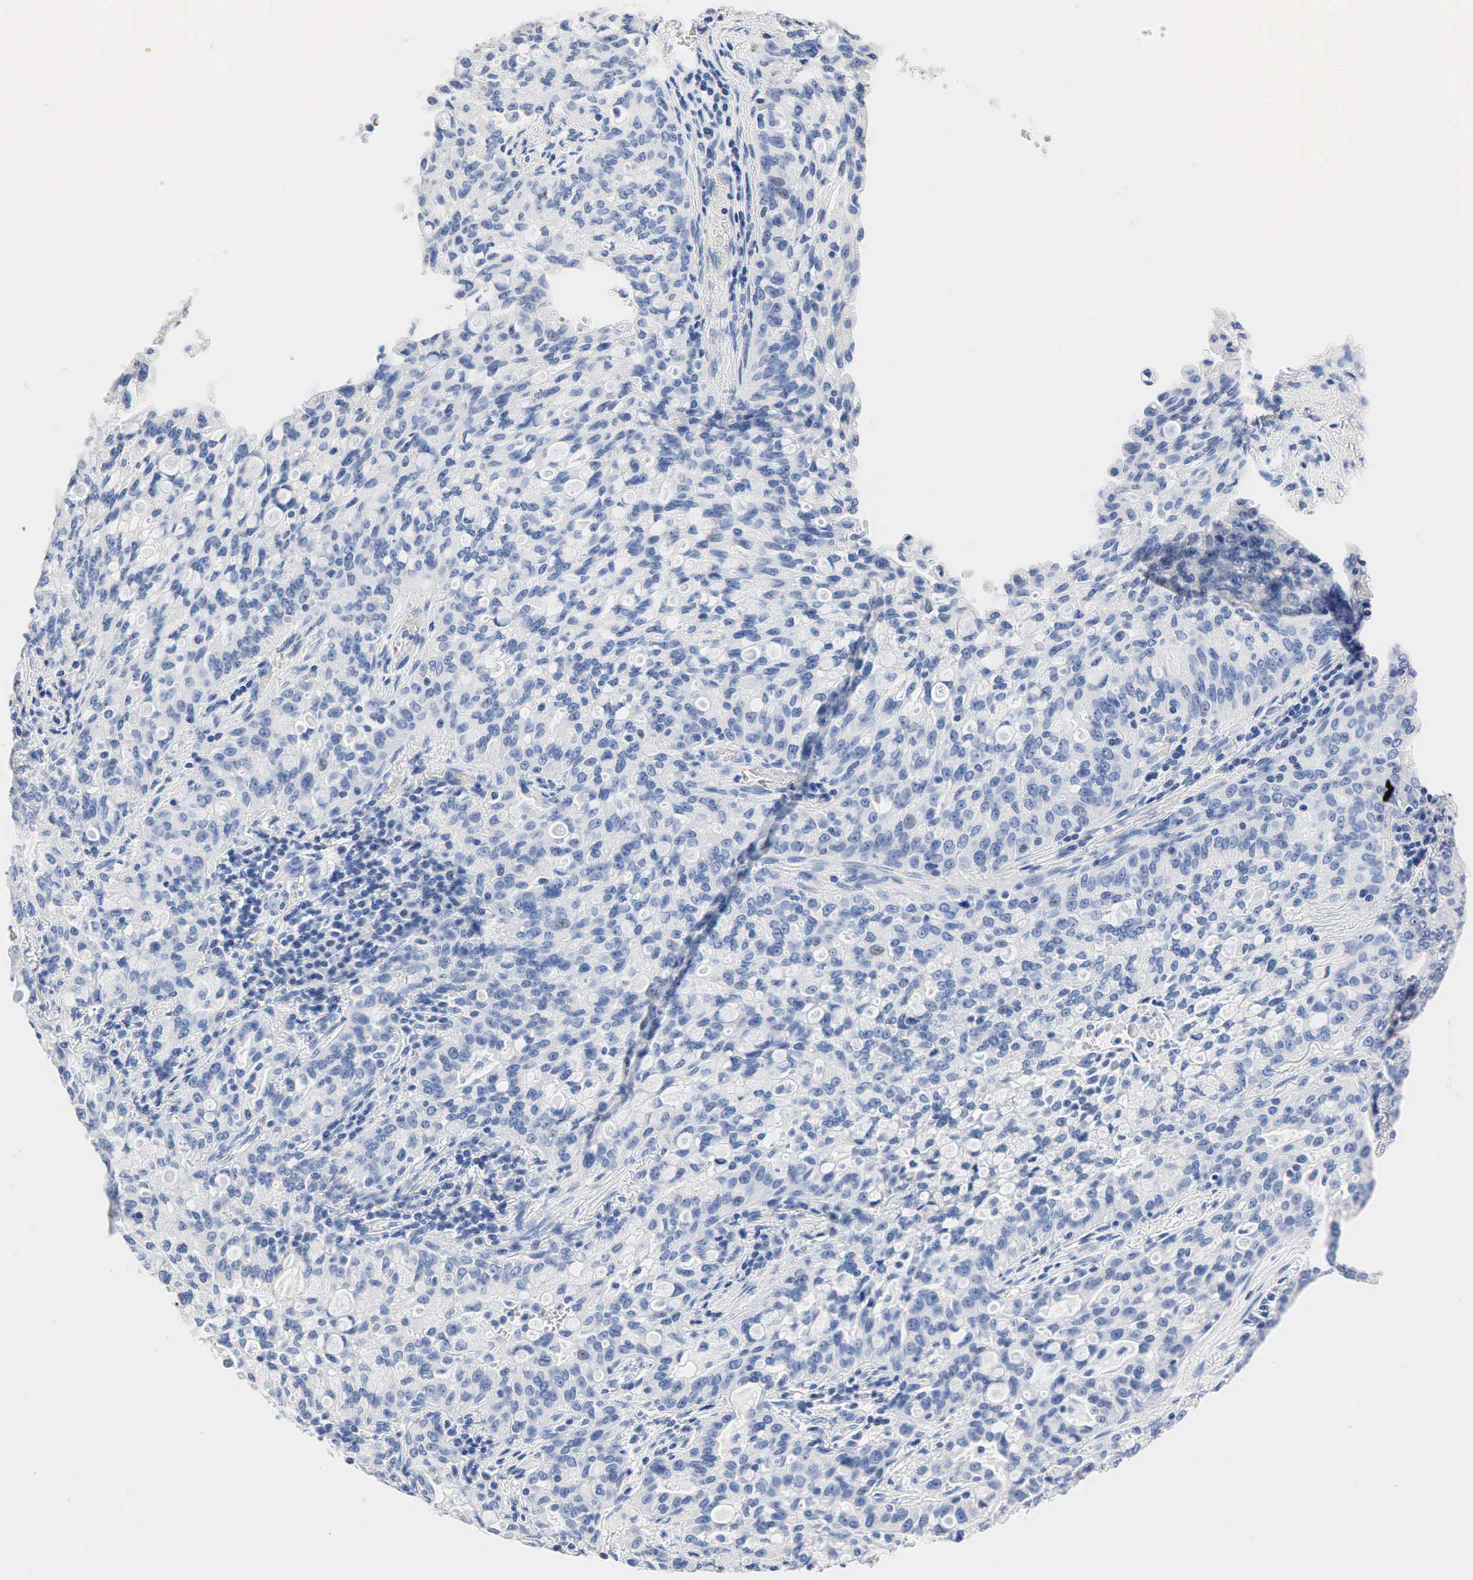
{"staining": {"intensity": "negative", "quantity": "none", "location": "none"}, "tissue": "lung cancer", "cell_type": "Tumor cells", "image_type": "cancer", "snomed": [{"axis": "morphology", "description": "Adenocarcinoma, NOS"}, {"axis": "topography", "description": "Lung"}], "caption": "Tumor cells are negative for protein expression in human lung cancer.", "gene": "SST", "patient": {"sex": "female", "age": 44}}